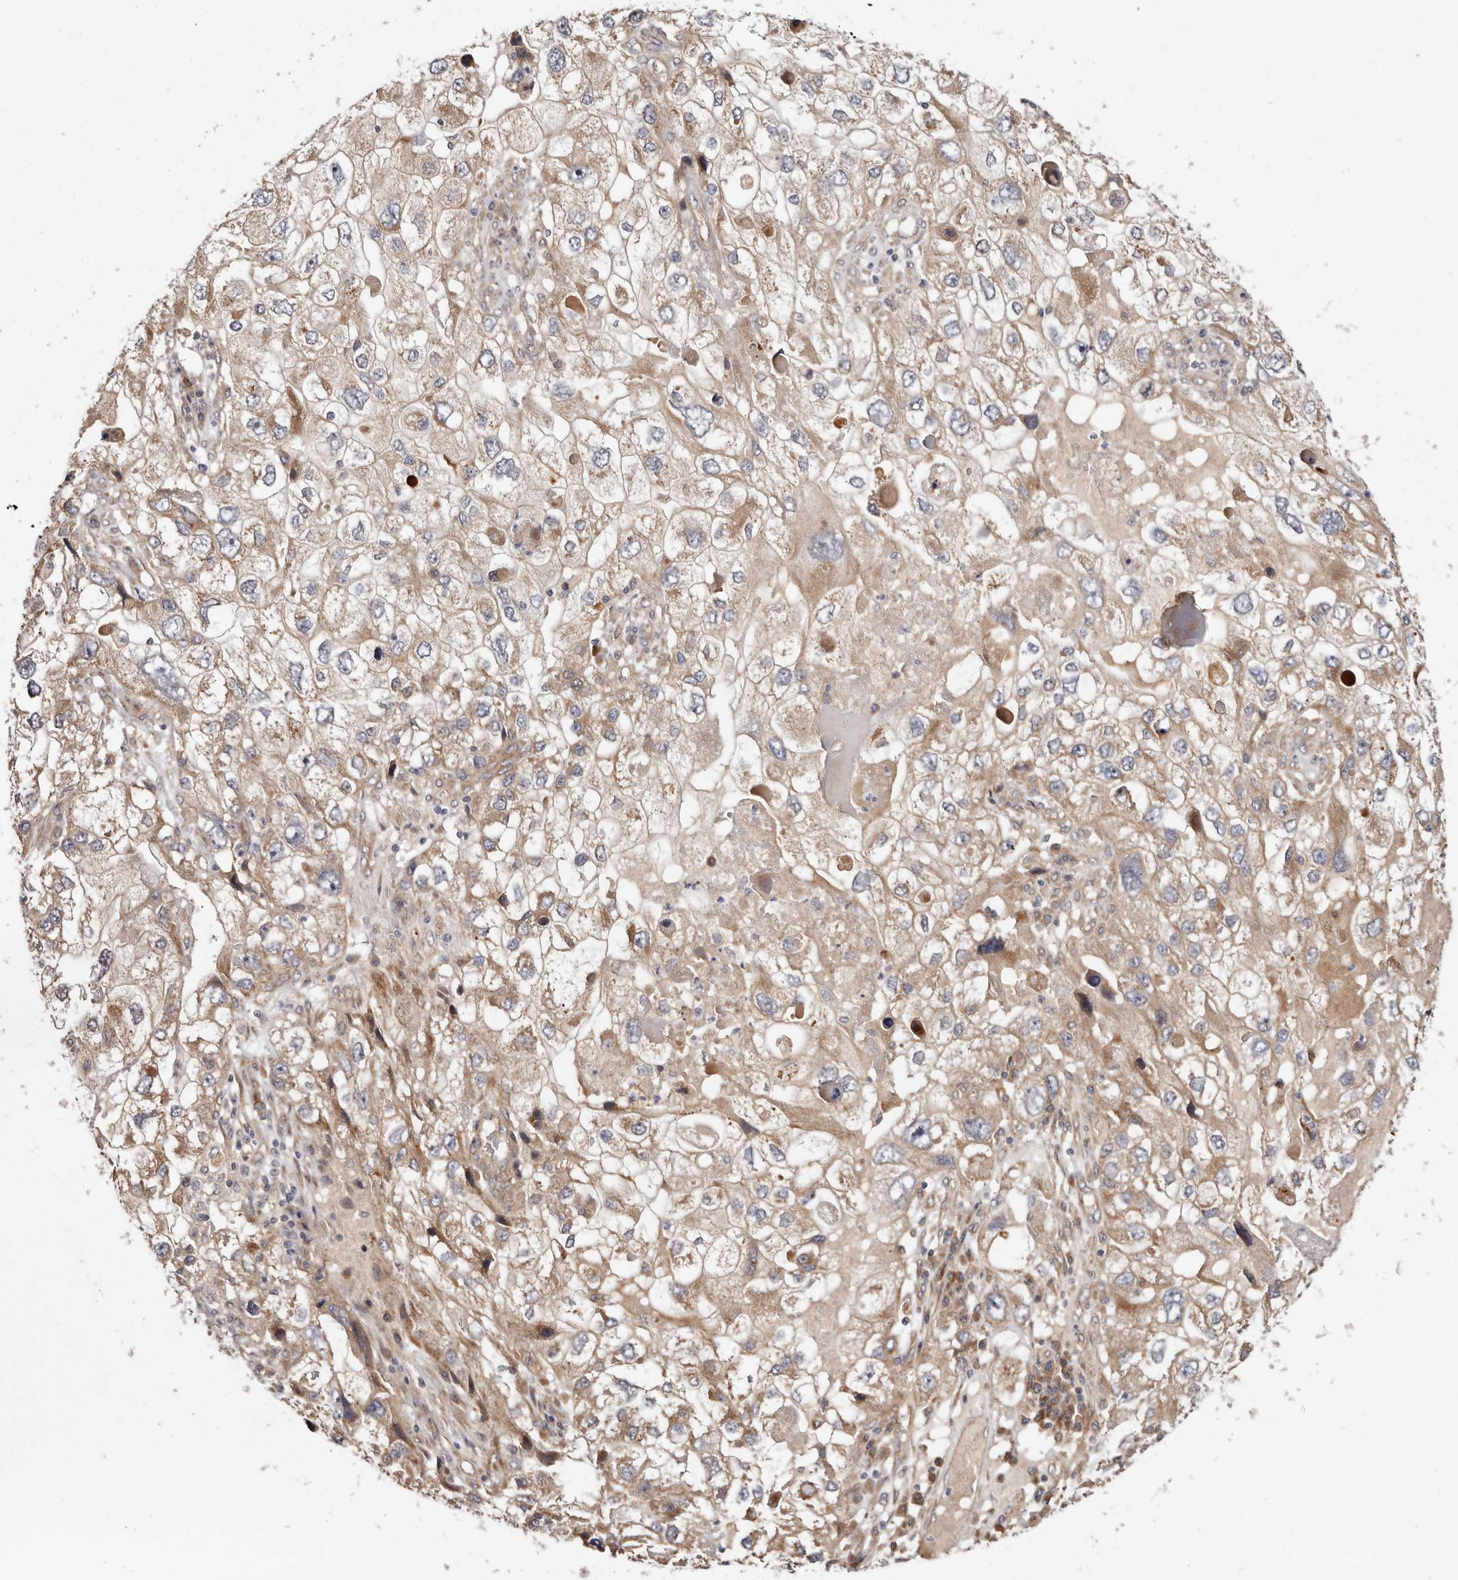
{"staining": {"intensity": "weak", "quantity": "25%-75%", "location": "cytoplasmic/membranous"}, "tissue": "endometrial cancer", "cell_type": "Tumor cells", "image_type": "cancer", "snomed": [{"axis": "morphology", "description": "Adenocarcinoma, NOS"}, {"axis": "topography", "description": "Endometrium"}], "caption": "This histopathology image displays immunohistochemistry (IHC) staining of endometrial adenocarcinoma, with low weak cytoplasmic/membranous staining in approximately 25%-75% of tumor cells.", "gene": "MACF1", "patient": {"sex": "female", "age": 49}}